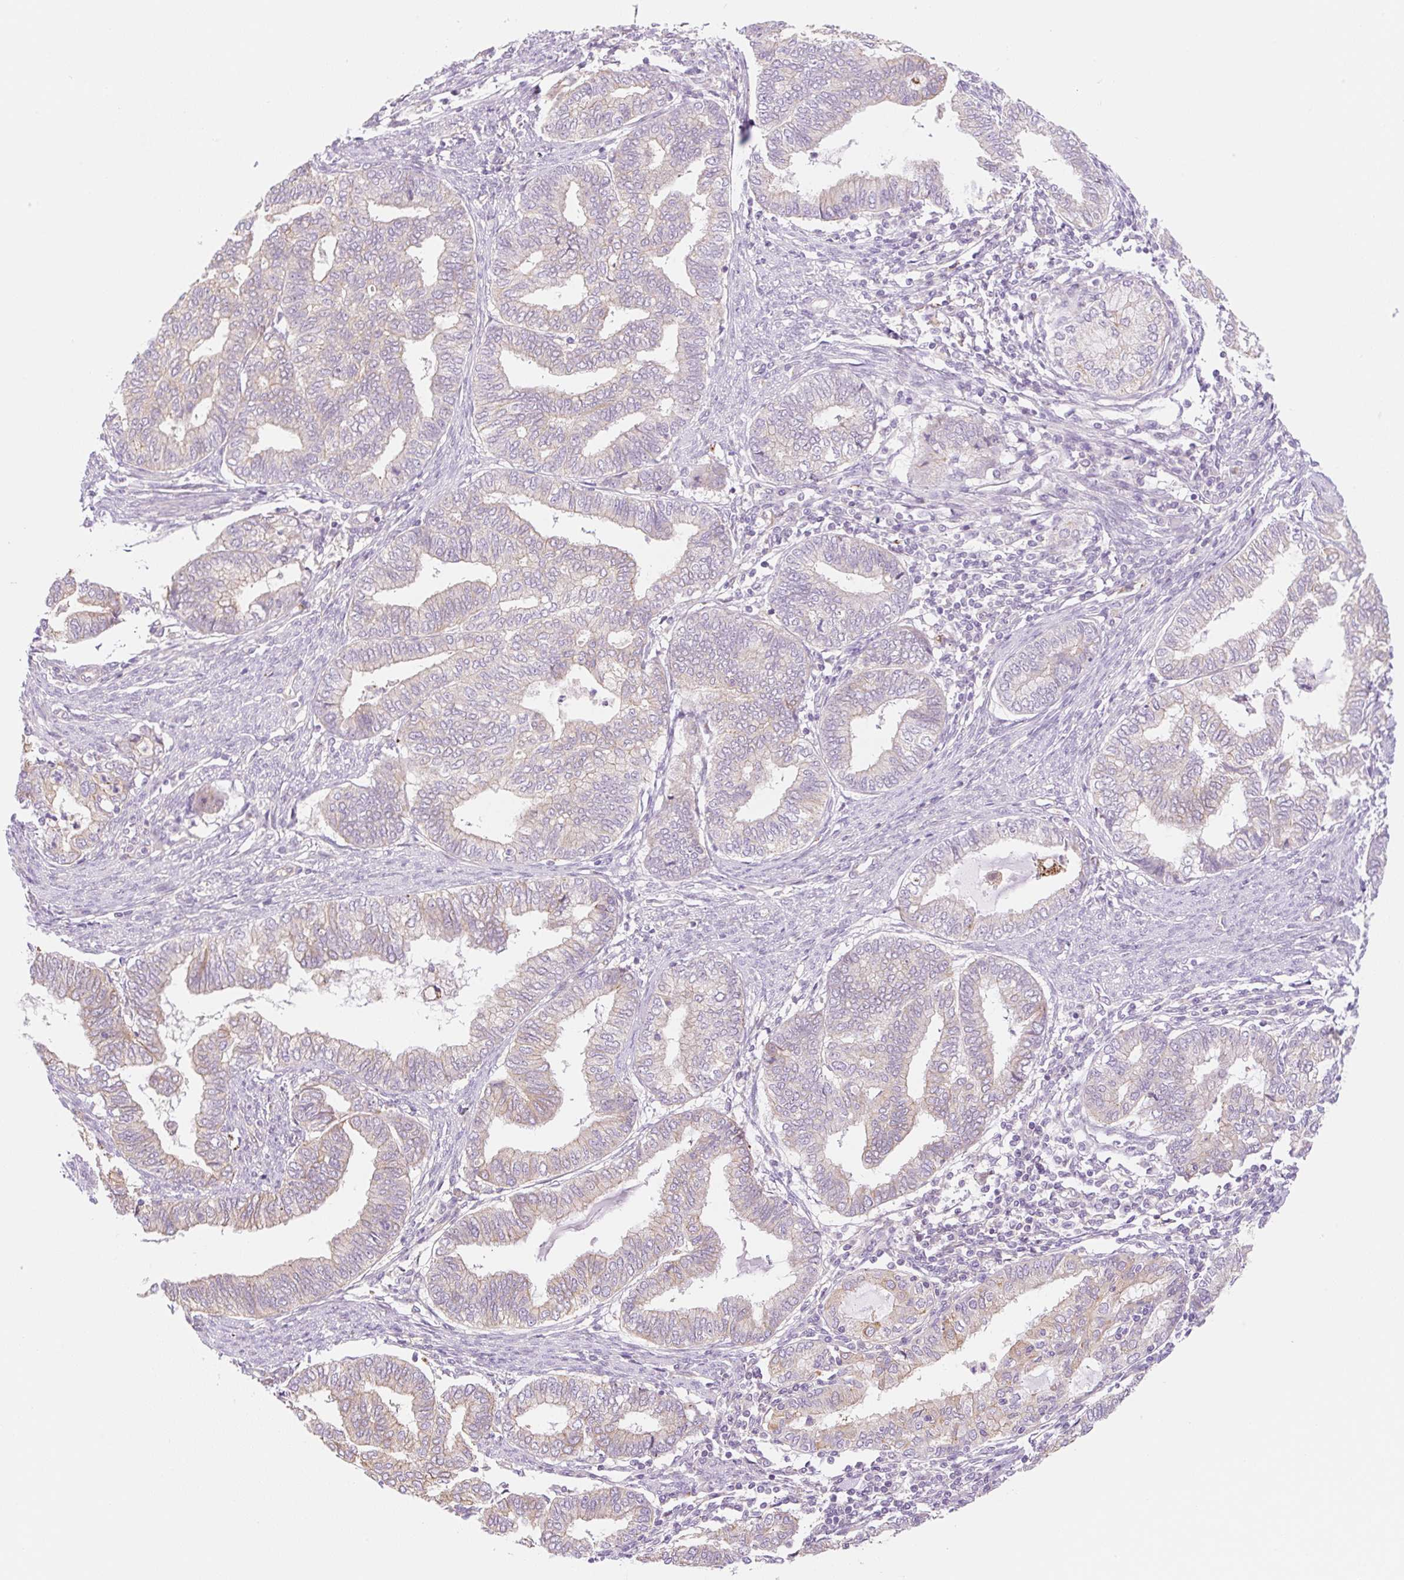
{"staining": {"intensity": "weak", "quantity": "25%-75%", "location": "cytoplasmic/membranous"}, "tissue": "endometrial cancer", "cell_type": "Tumor cells", "image_type": "cancer", "snomed": [{"axis": "morphology", "description": "Adenocarcinoma, NOS"}, {"axis": "topography", "description": "Endometrium"}], "caption": "The histopathology image shows a brown stain indicating the presence of a protein in the cytoplasmic/membranous of tumor cells in endometrial adenocarcinoma. (IHC, brightfield microscopy, high magnification).", "gene": "NLRP5", "patient": {"sex": "female", "age": 79}}